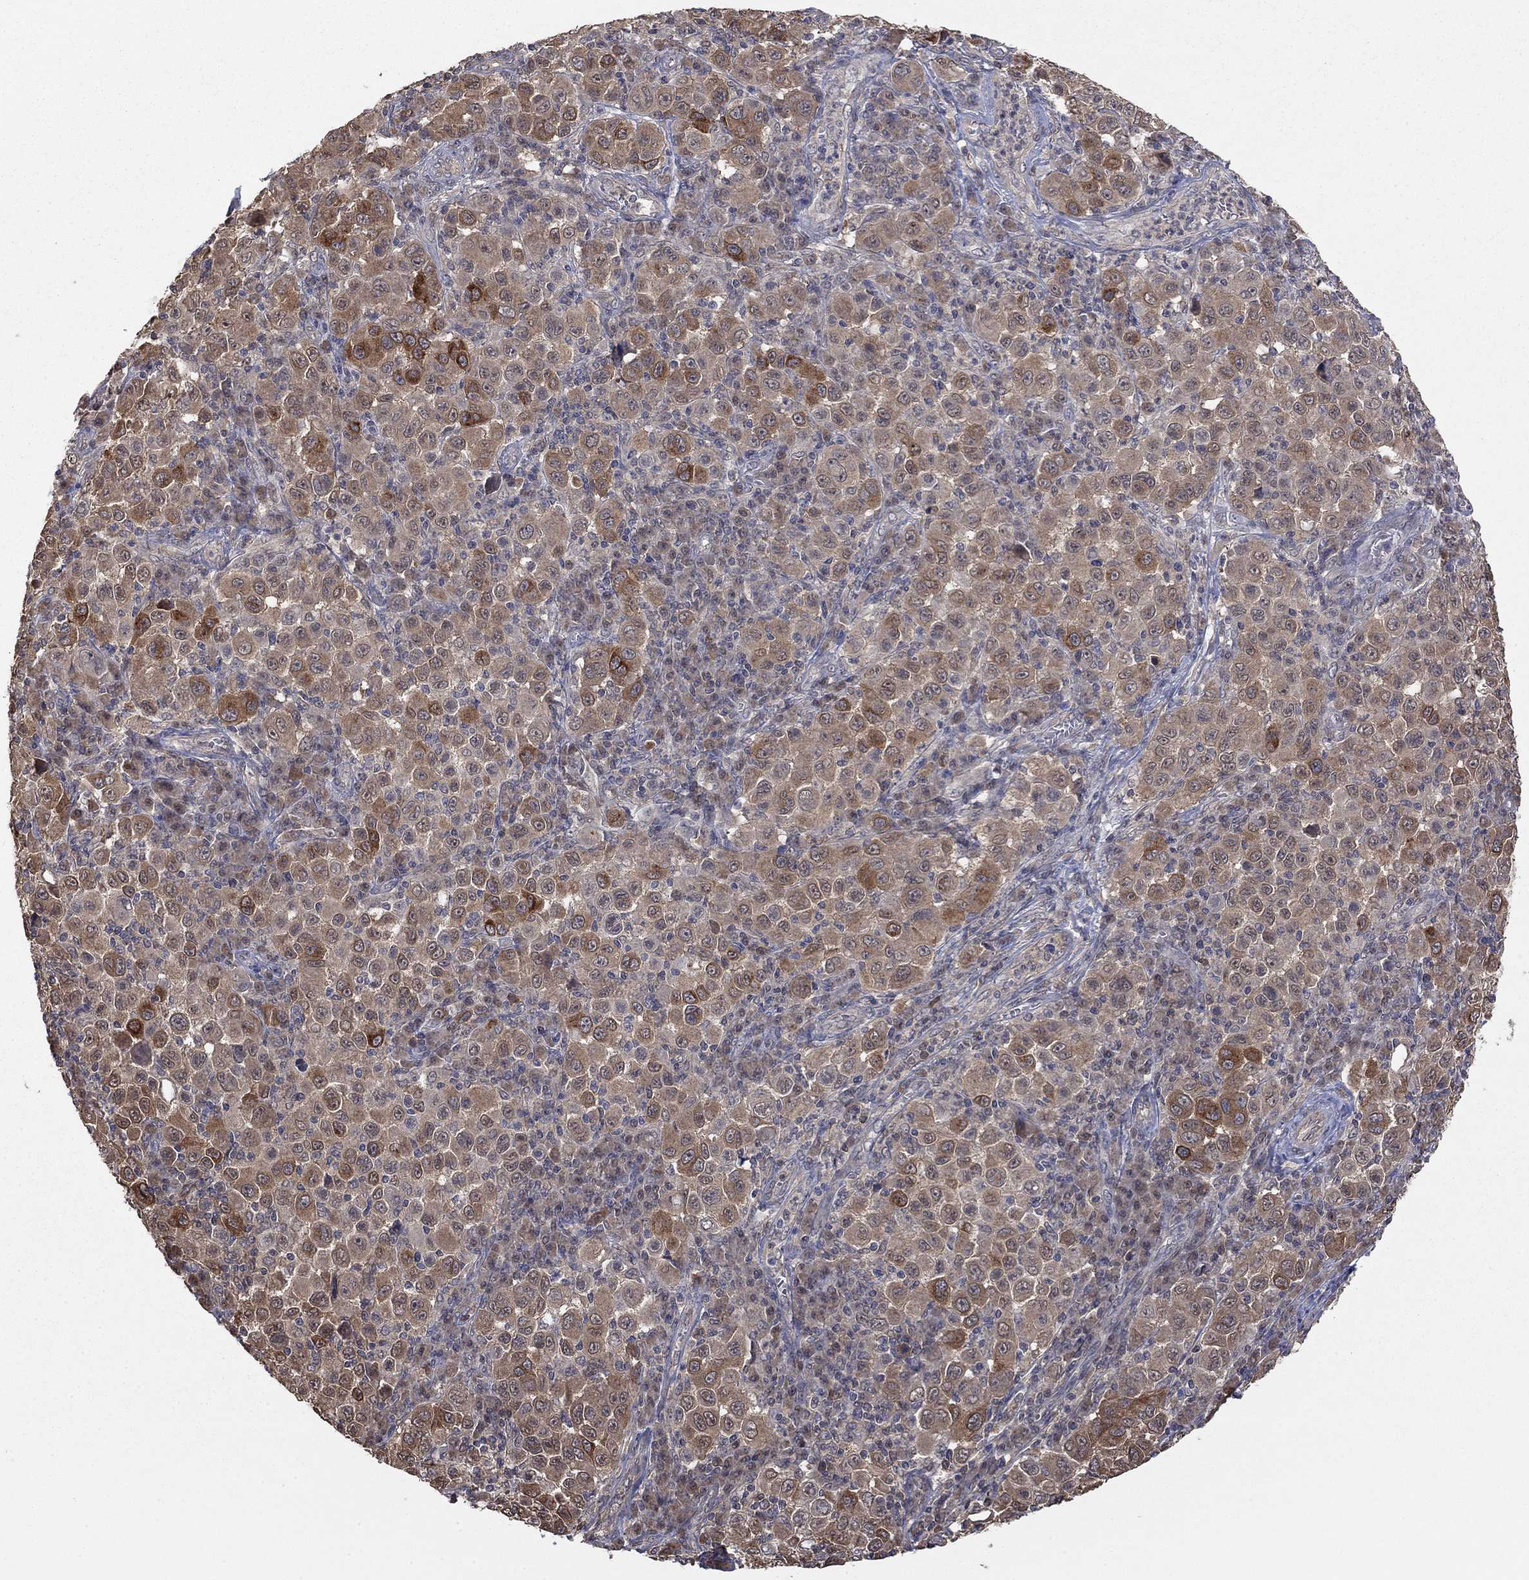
{"staining": {"intensity": "strong", "quantity": "25%-75%", "location": "cytoplasmic/membranous"}, "tissue": "melanoma", "cell_type": "Tumor cells", "image_type": "cancer", "snomed": [{"axis": "morphology", "description": "Malignant melanoma, NOS"}, {"axis": "topography", "description": "Skin"}], "caption": "Immunohistochemistry (IHC) (DAB) staining of human malignant melanoma exhibits strong cytoplasmic/membranous protein positivity in about 25%-75% of tumor cells.", "gene": "RNF114", "patient": {"sex": "female", "age": 57}}